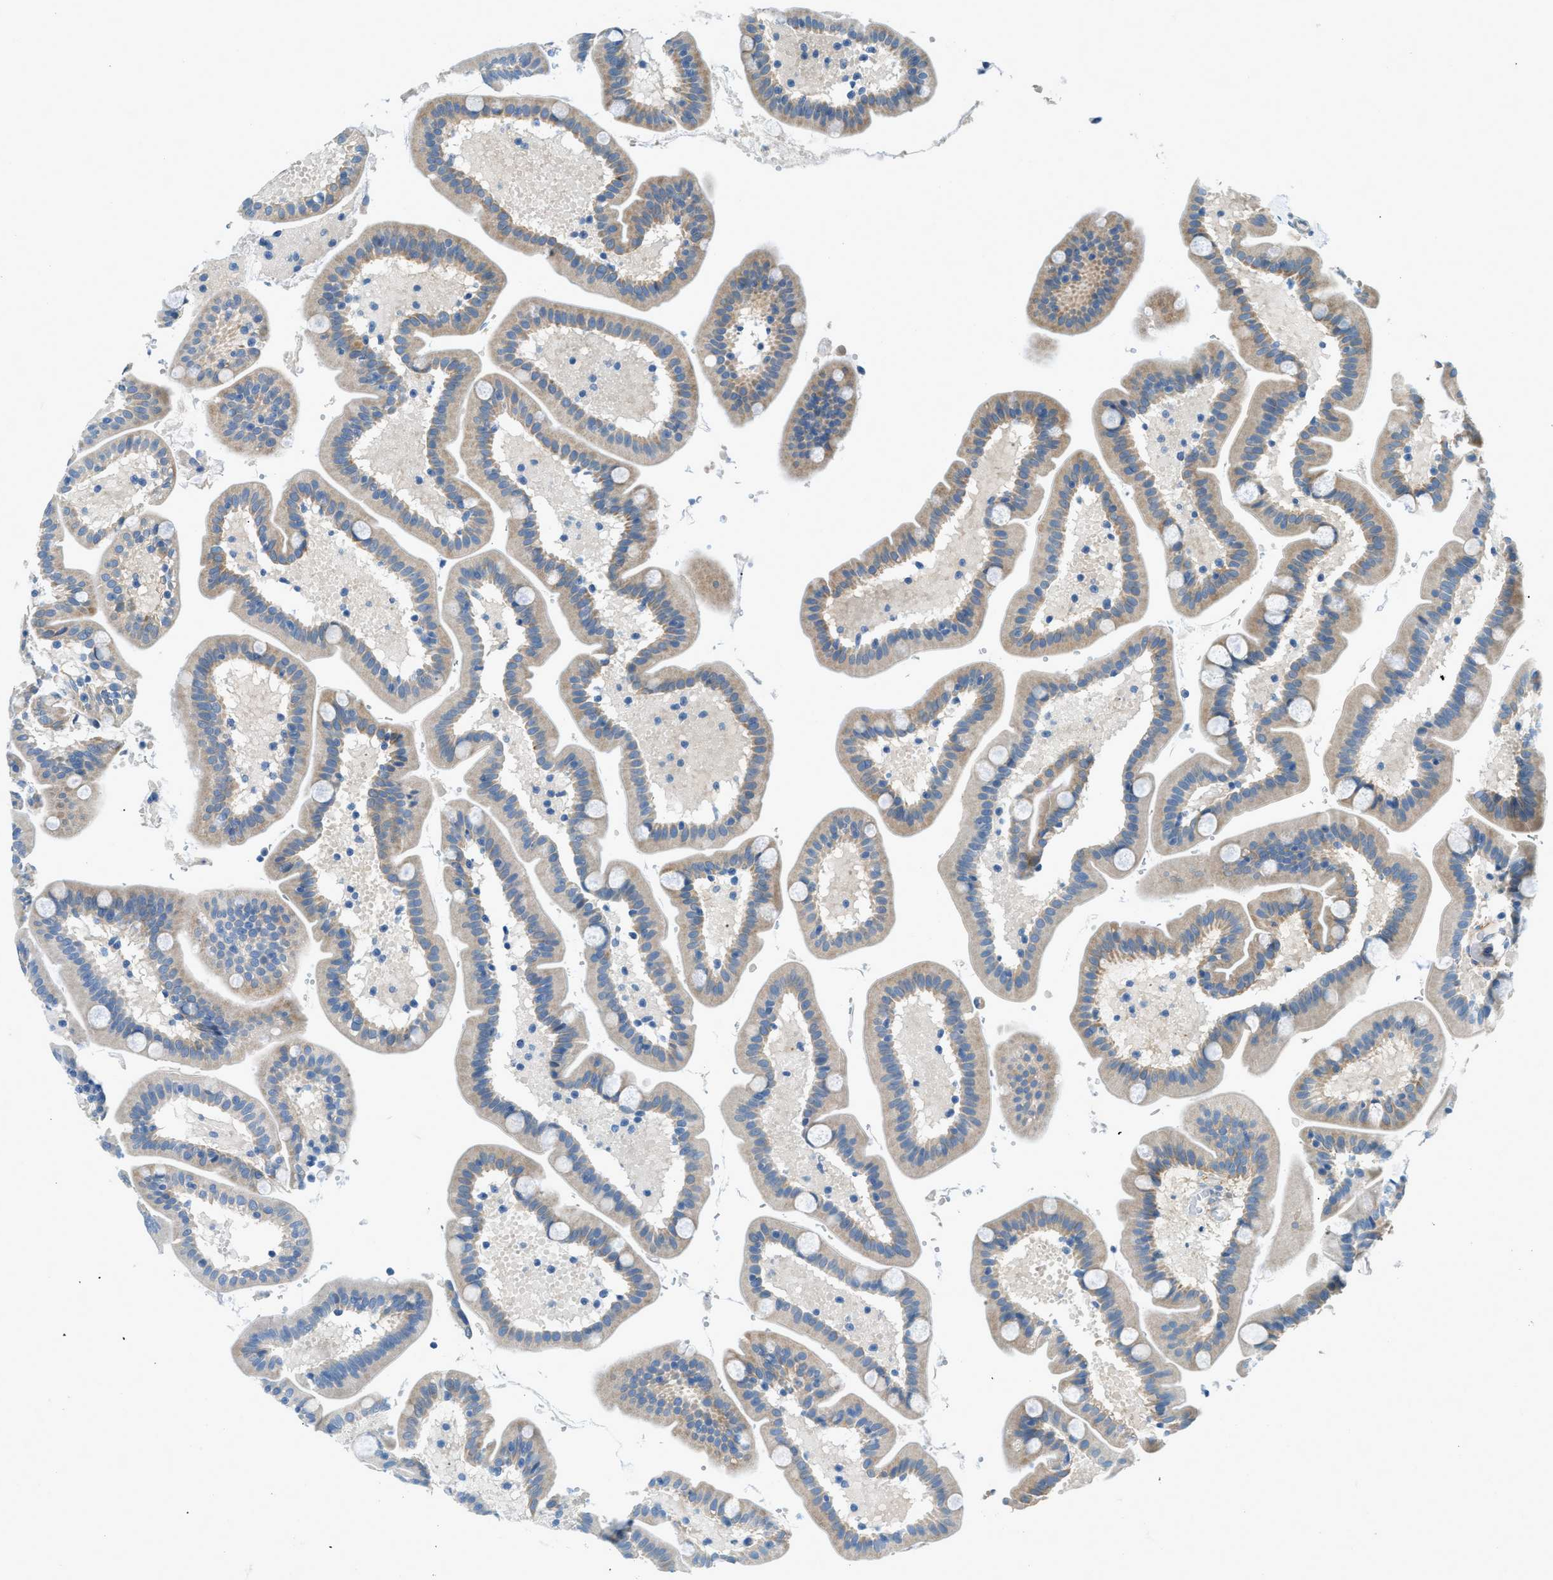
{"staining": {"intensity": "moderate", "quantity": "<25%", "location": "cytoplasmic/membranous"}, "tissue": "duodenum", "cell_type": "Glandular cells", "image_type": "normal", "snomed": [{"axis": "morphology", "description": "Normal tissue, NOS"}, {"axis": "topography", "description": "Duodenum"}], "caption": "Immunohistochemistry photomicrograph of benign duodenum: human duodenum stained using immunohistochemistry demonstrates low levels of moderate protein expression localized specifically in the cytoplasmic/membranous of glandular cells, appearing as a cytoplasmic/membranous brown color.", "gene": "ZNF367", "patient": {"sex": "male", "age": 54}}